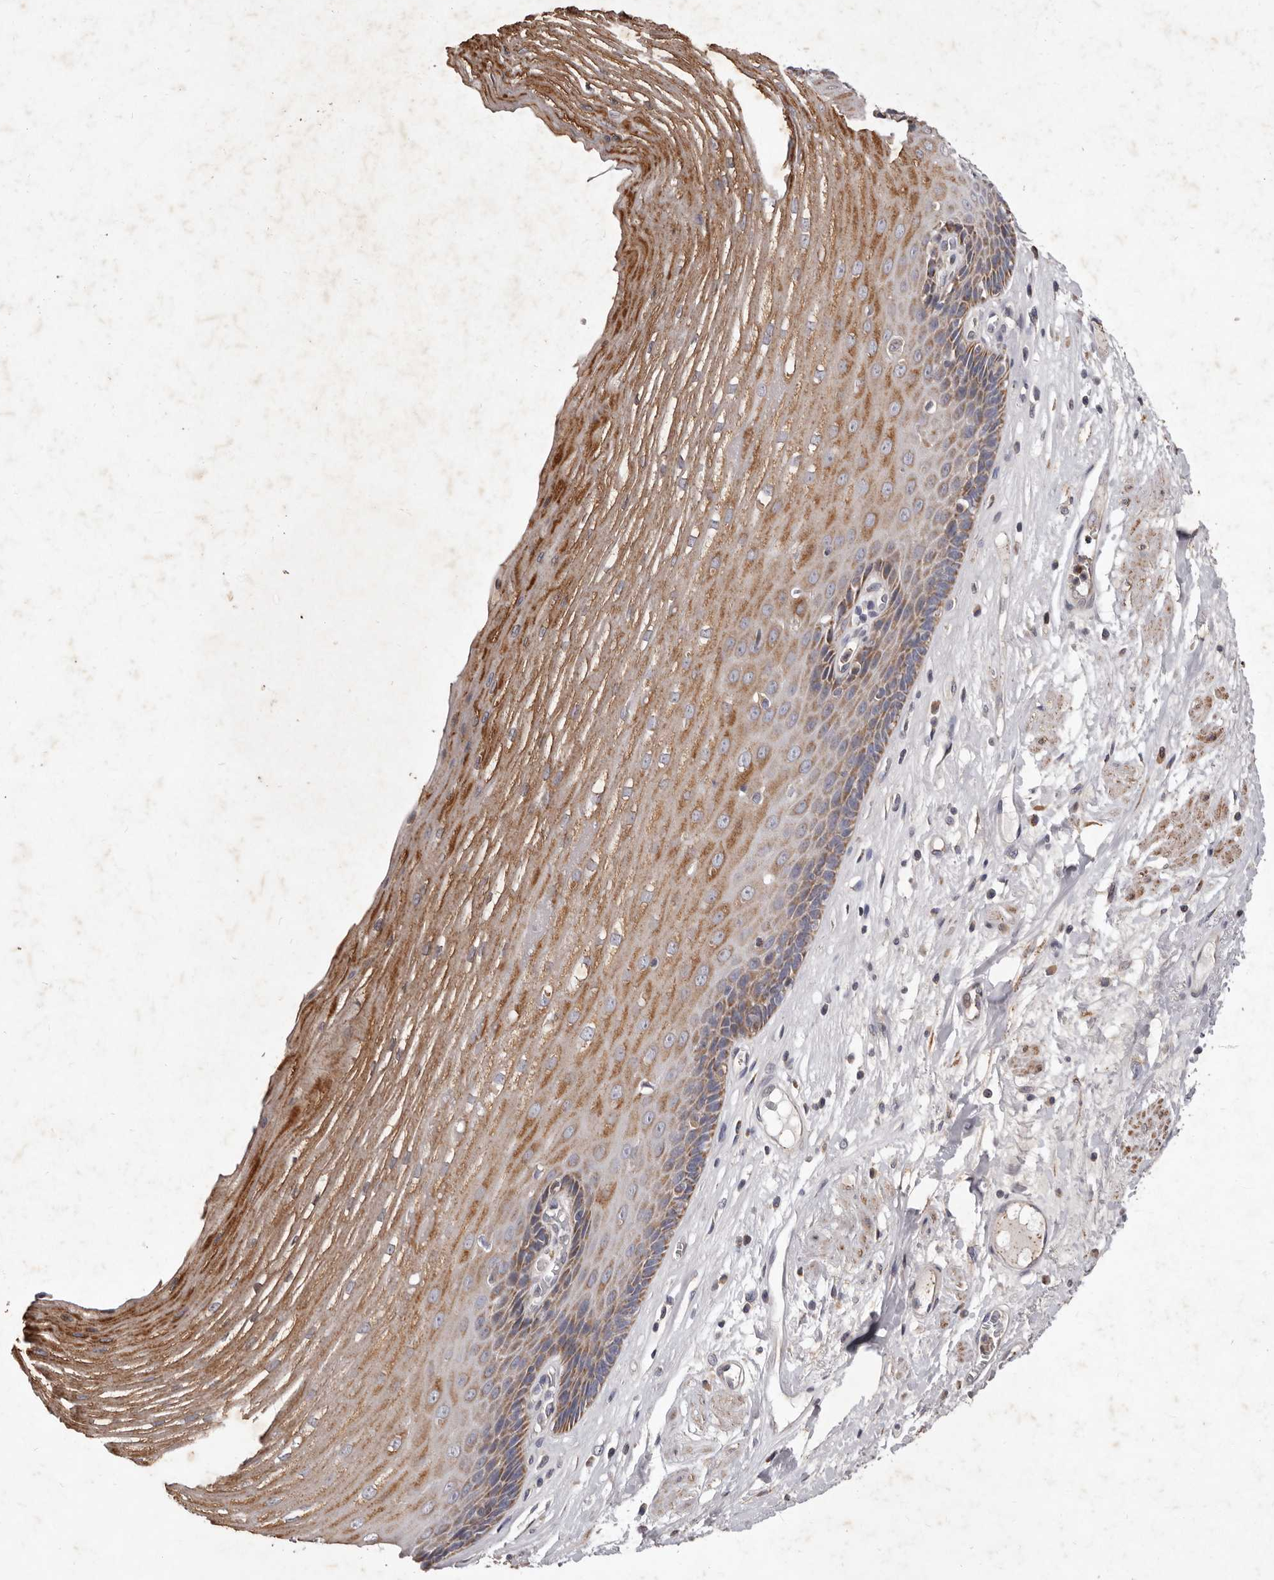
{"staining": {"intensity": "moderate", "quantity": ">75%", "location": "cytoplasmic/membranous"}, "tissue": "esophagus", "cell_type": "Squamous epithelial cells", "image_type": "normal", "snomed": [{"axis": "morphology", "description": "Normal tissue, NOS"}, {"axis": "topography", "description": "Esophagus"}], "caption": "IHC of benign esophagus exhibits medium levels of moderate cytoplasmic/membranous expression in about >75% of squamous epithelial cells. Immunohistochemistry (ihc) stains the protein of interest in brown and the nuclei are stained blue.", "gene": "CXCL14", "patient": {"sex": "male", "age": 62}}